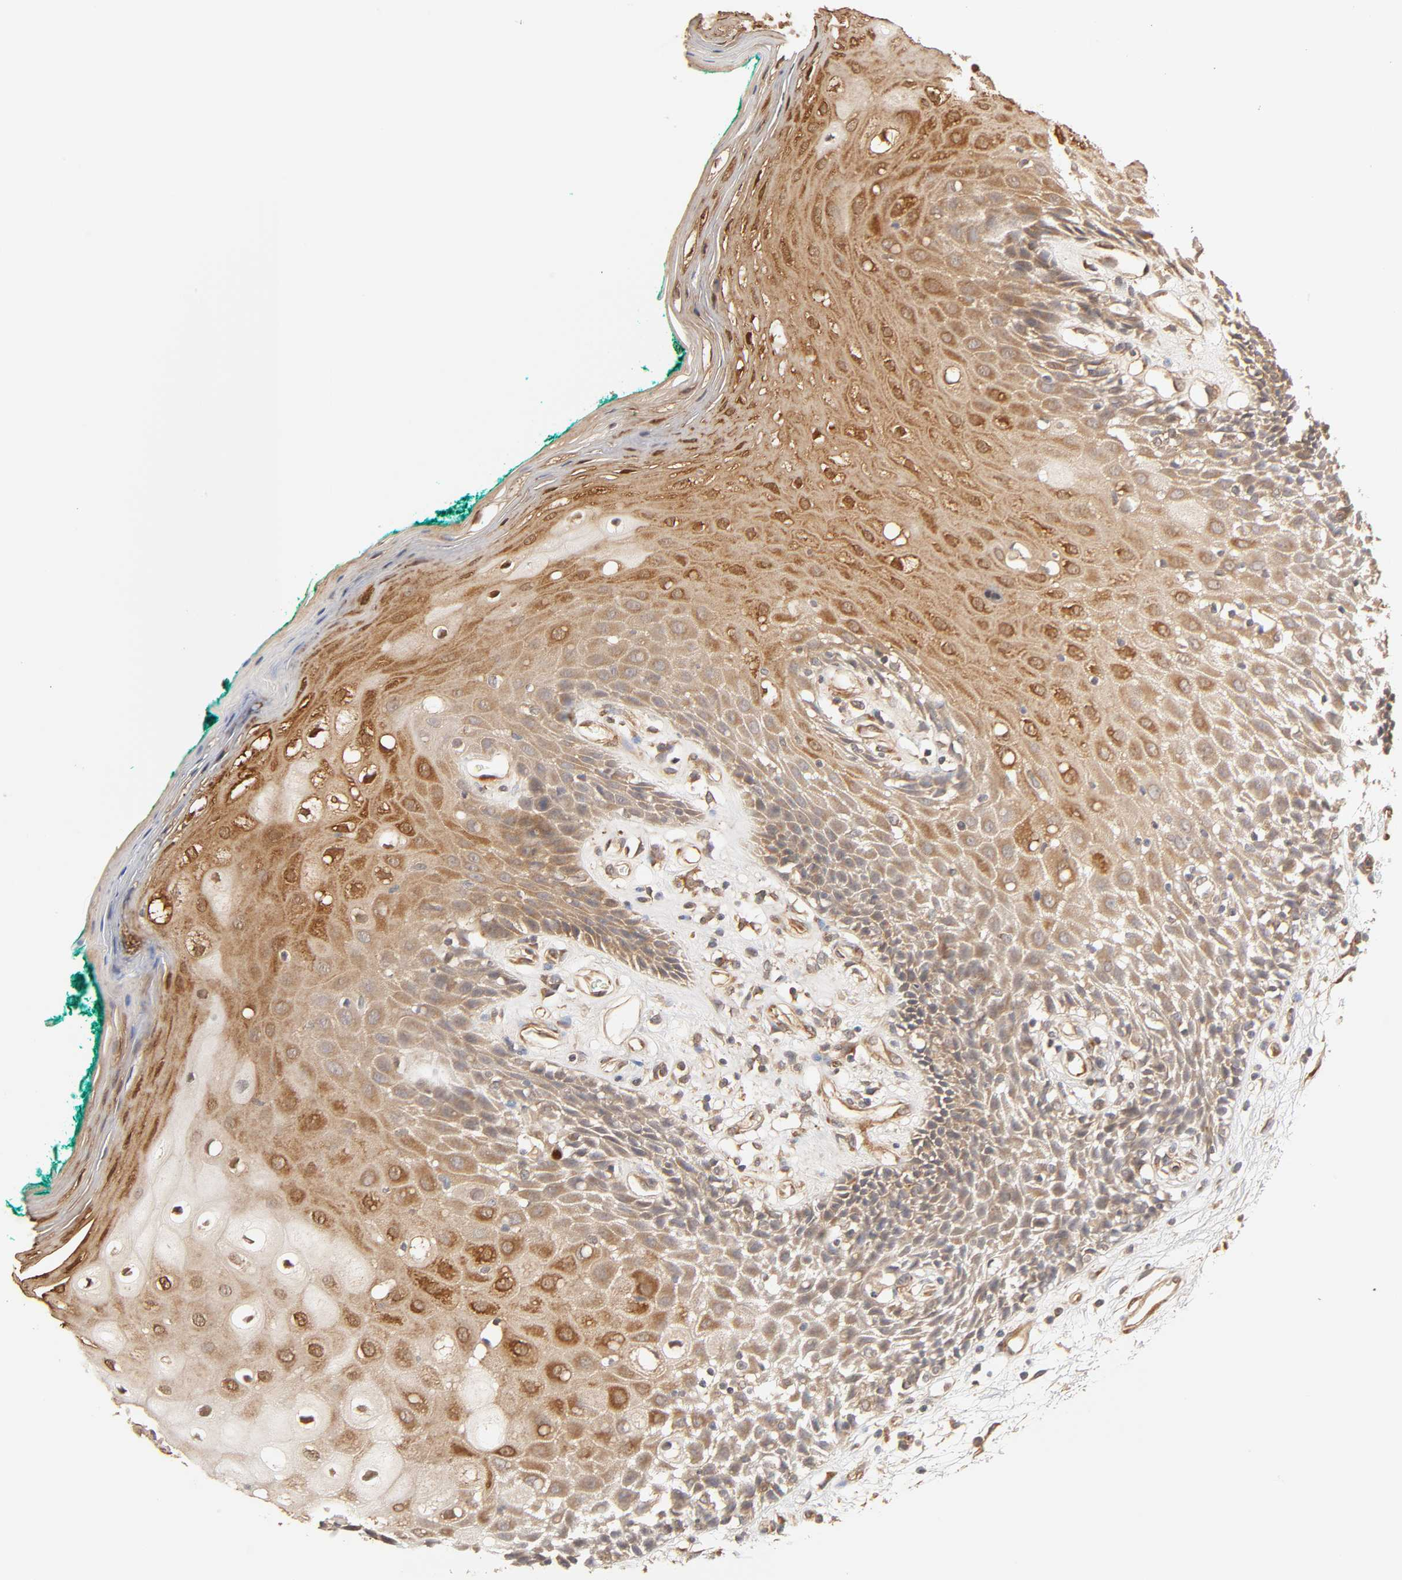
{"staining": {"intensity": "strong", "quantity": ">75%", "location": "cytoplasmic/membranous,nuclear"}, "tissue": "oral mucosa", "cell_type": "Squamous epithelial cells", "image_type": "normal", "snomed": [{"axis": "morphology", "description": "Normal tissue, NOS"}, {"axis": "morphology", "description": "Squamous cell carcinoma, NOS"}, {"axis": "topography", "description": "Skeletal muscle"}, {"axis": "topography", "description": "Oral tissue"}, {"axis": "topography", "description": "Head-Neck"}], "caption": "Unremarkable oral mucosa exhibits strong cytoplasmic/membranous,nuclear expression in about >75% of squamous epithelial cells The protein of interest is stained brown, and the nuclei are stained in blue (DAB IHC with brightfield microscopy, high magnification)..", "gene": "EPS8", "patient": {"sex": "female", "age": 84}}